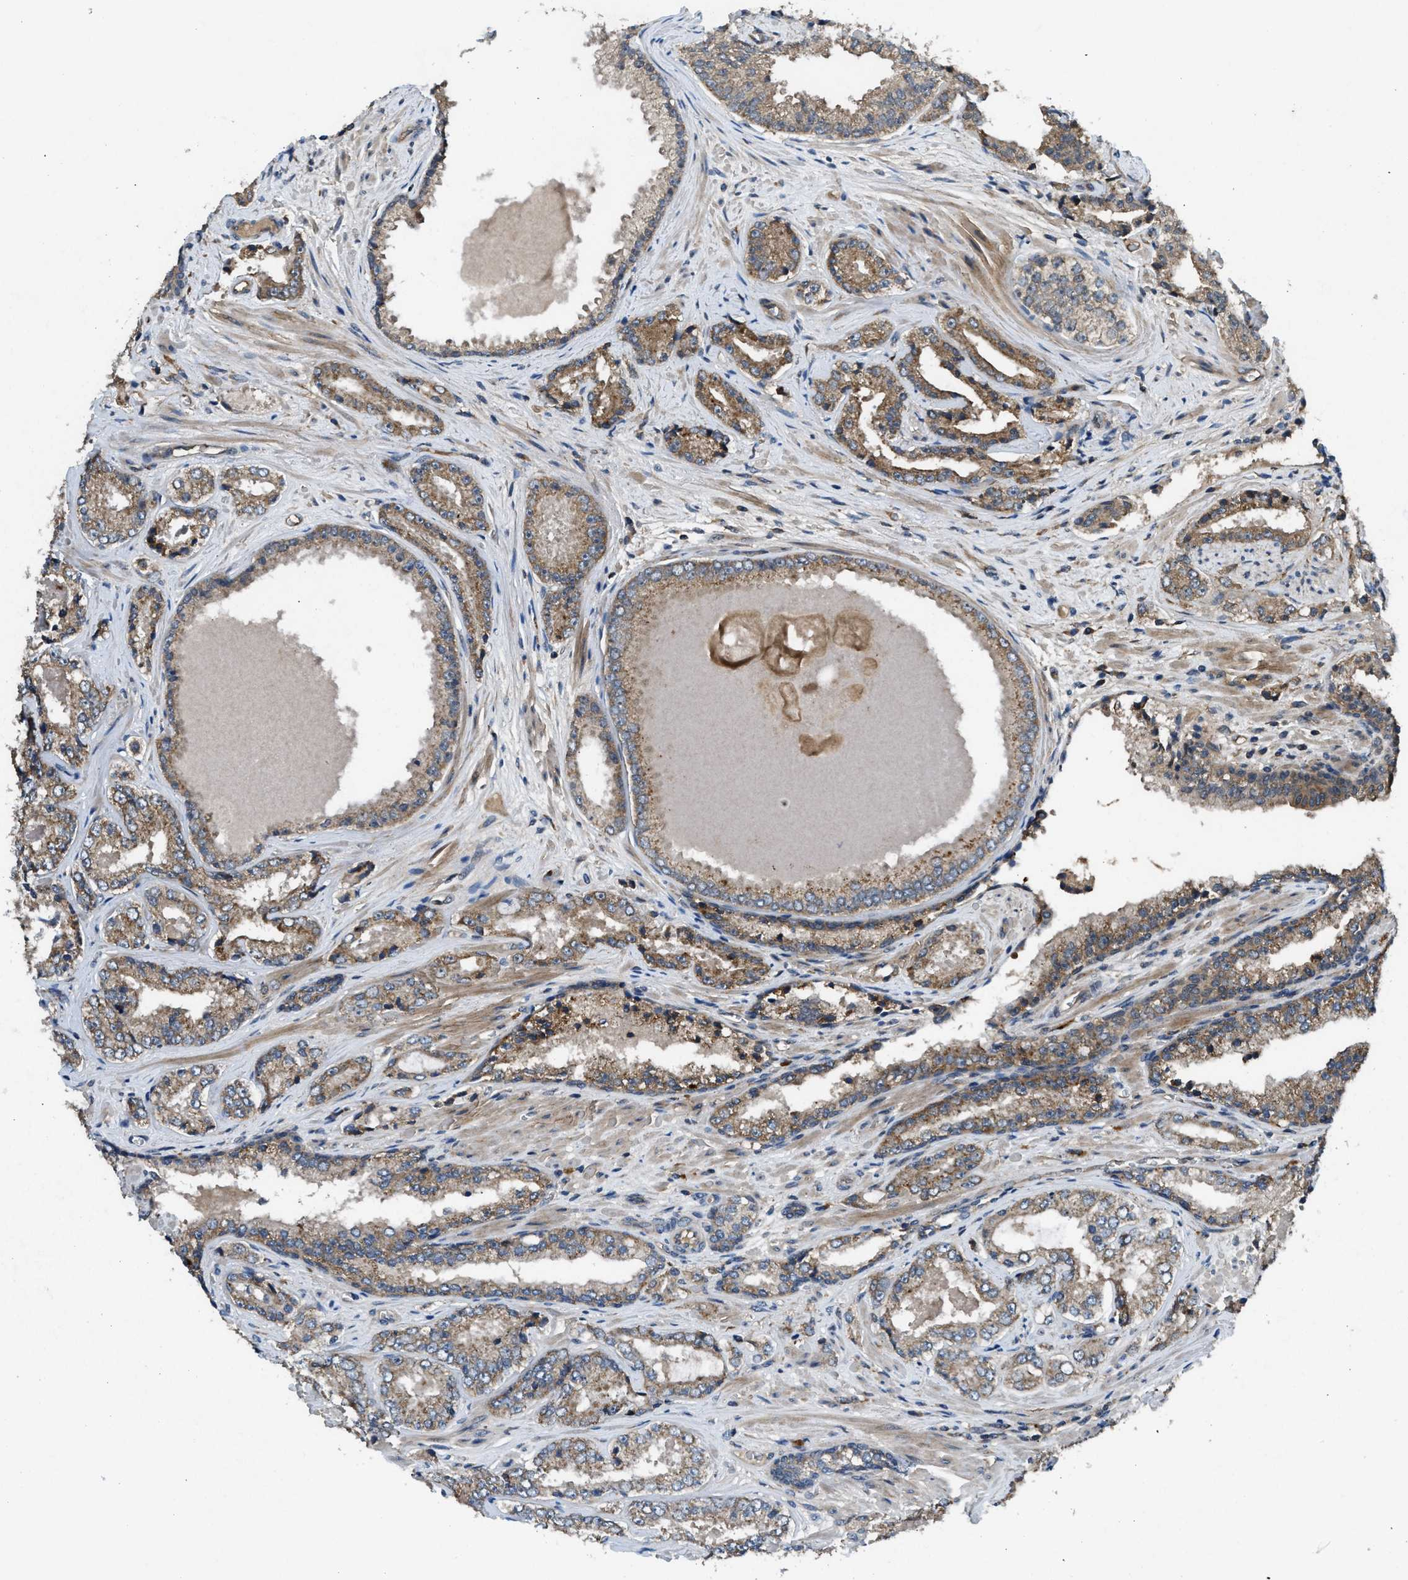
{"staining": {"intensity": "moderate", "quantity": "25%-75%", "location": "cytoplasmic/membranous"}, "tissue": "prostate cancer", "cell_type": "Tumor cells", "image_type": "cancer", "snomed": [{"axis": "morphology", "description": "Adenocarcinoma, High grade"}, {"axis": "topography", "description": "Prostate"}], "caption": "High-grade adenocarcinoma (prostate) was stained to show a protein in brown. There is medium levels of moderate cytoplasmic/membranous positivity in approximately 25%-75% of tumor cells.", "gene": "ZNF71", "patient": {"sex": "male", "age": 71}}